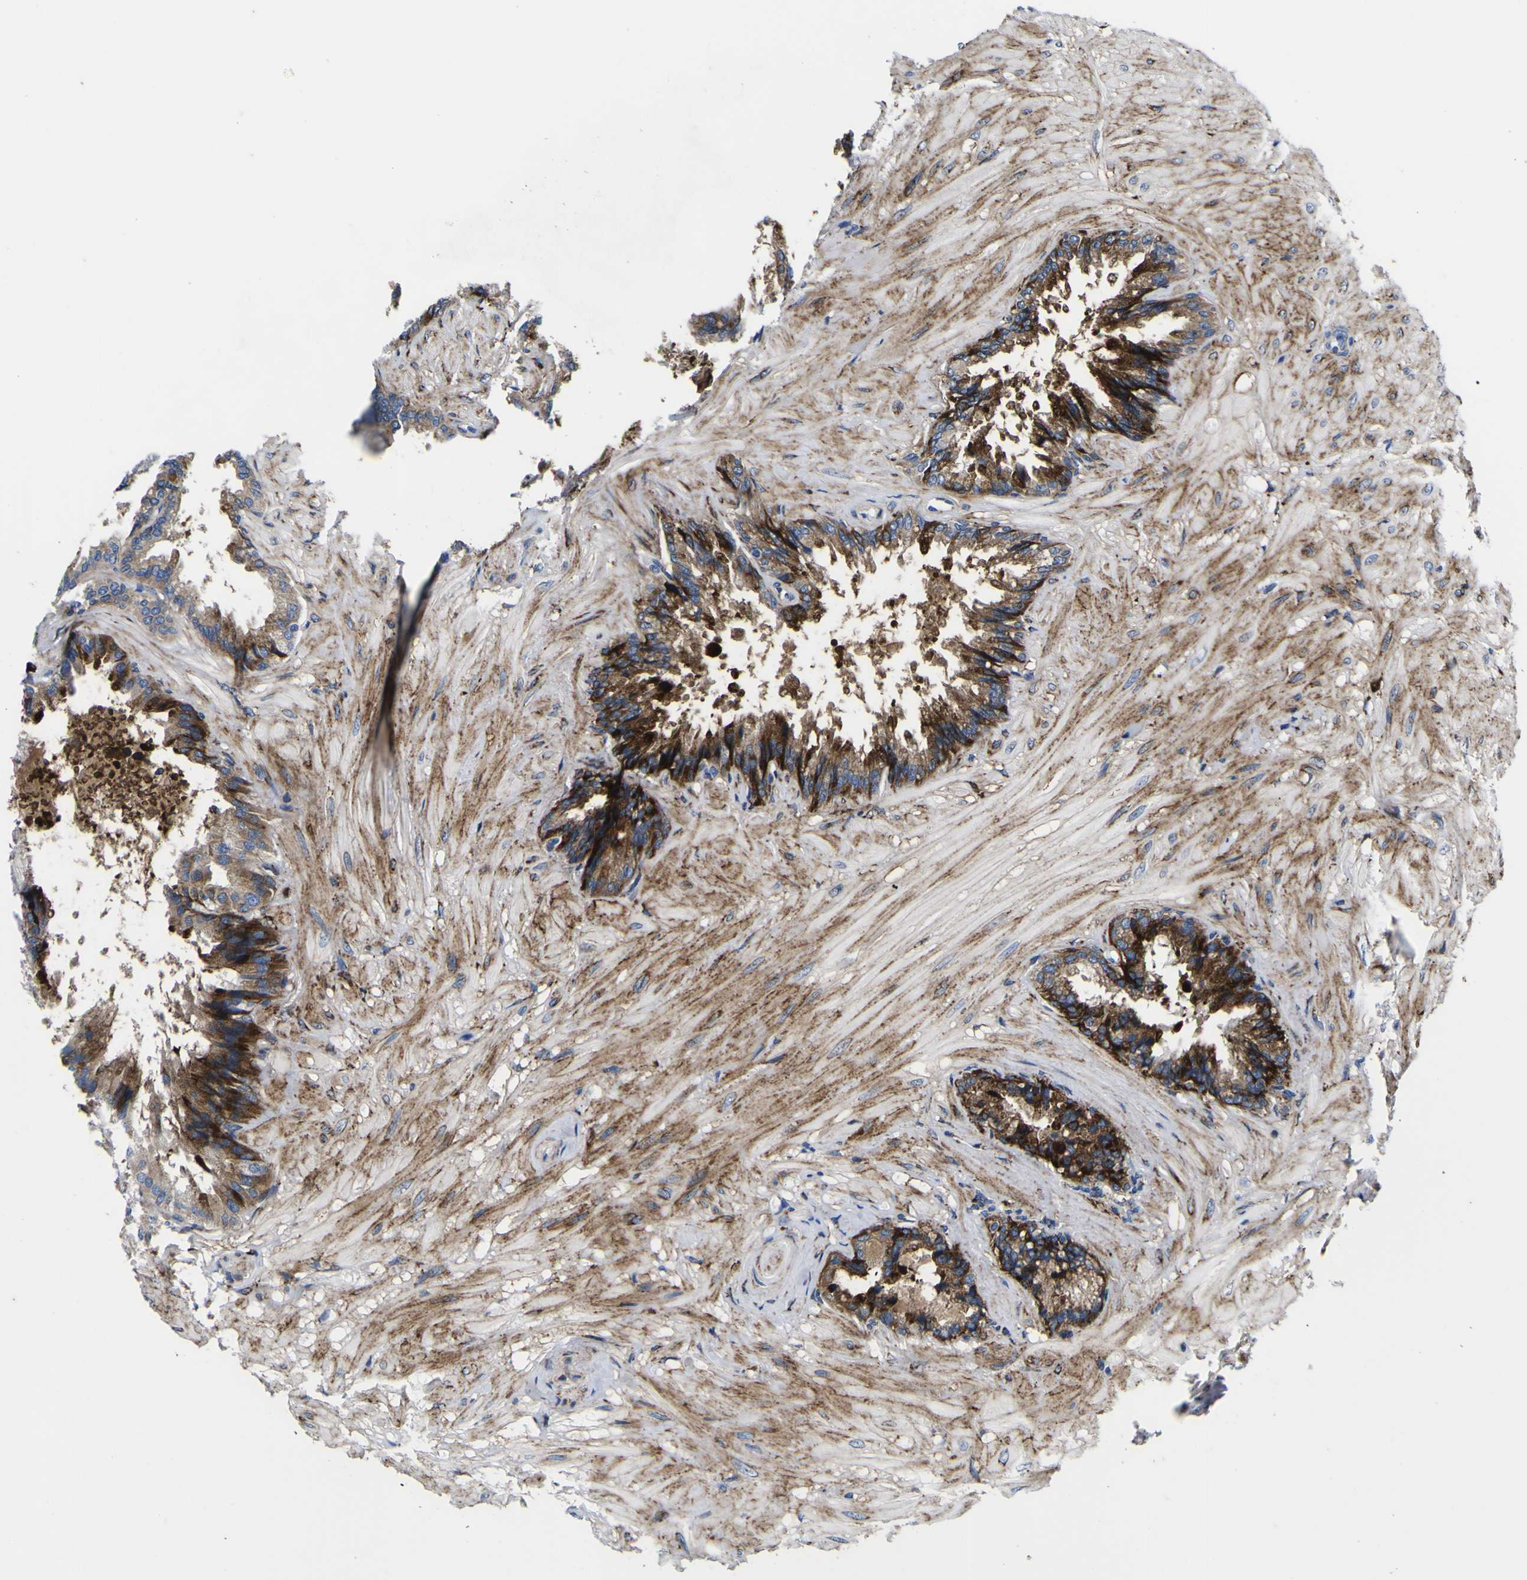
{"staining": {"intensity": "strong", "quantity": ">75%", "location": "cytoplasmic/membranous"}, "tissue": "seminal vesicle", "cell_type": "Glandular cells", "image_type": "normal", "snomed": [{"axis": "morphology", "description": "Normal tissue, NOS"}, {"axis": "topography", "description": "Seminal veicle"}], "caption": "High-magnification brightfield microscopy of unremarkable seminal vesicle stained with DAB (3,3'-diaminobenzidine) (brown) and counterstained with hematoxylin (blue). glandular cells exhibit strong cytoplasmic/membranous staining is seen in approximately>75% of cells.", "gene": "SCD", "patient": {"sex": "male", "age": 46}}